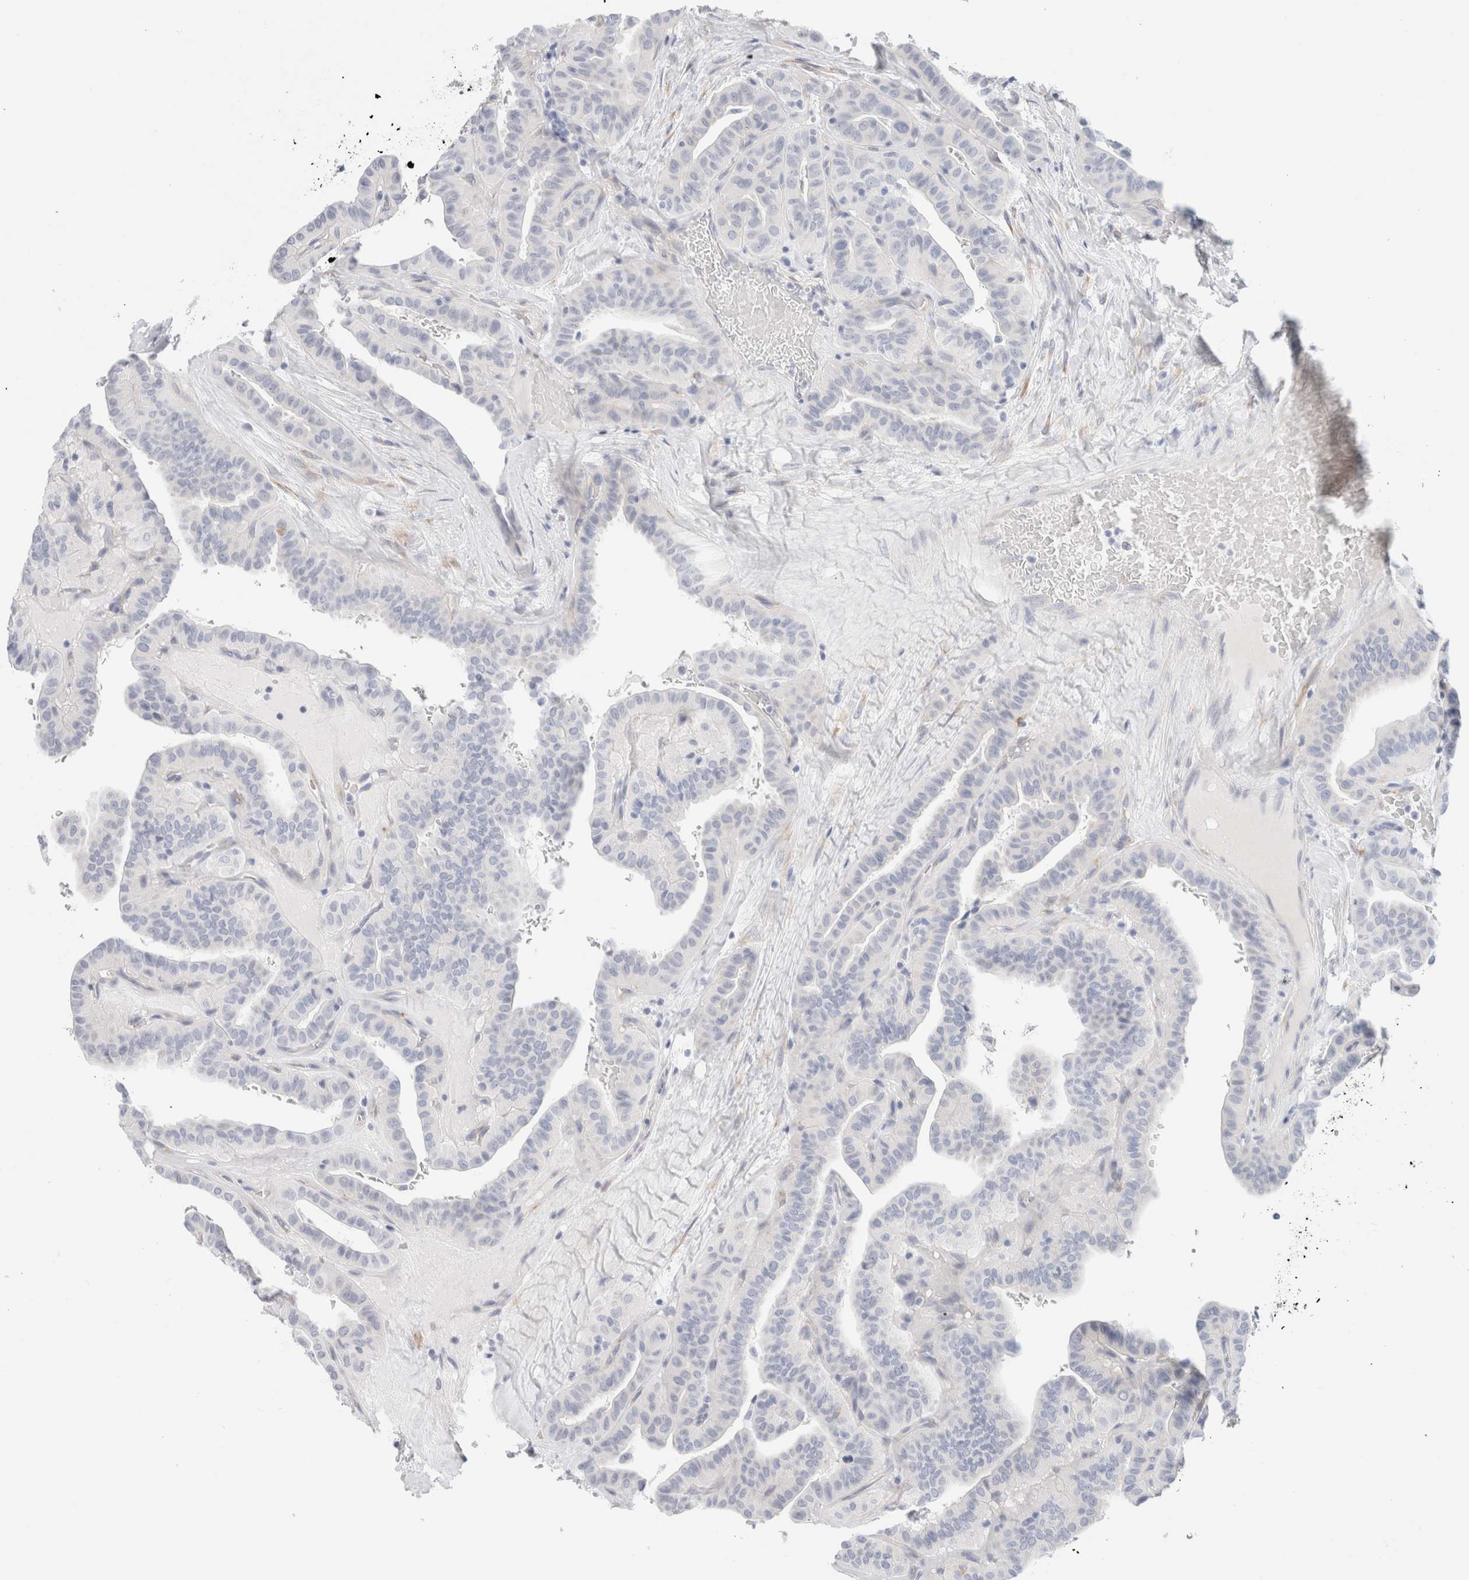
{"staining": {"intensity": "negative", "quantity": "none", "location": "none"}, "tissue": "thyroid cancer", "cell_type": "Tumor cells", "image_type": "cancer", "snomed": [{"axis": "morphology", "description": "Papillary adenocarcinoma, NOS"}, {"axis": "topography", "description": "Thyroid gland"}], "caption": "This is an IHC micrograph of thyroid cancer (papillary adenocarcinoma). There is no expression in tumor cells.", "gene": "RTN4", "patient": {"sex": "male", "age": 77}}